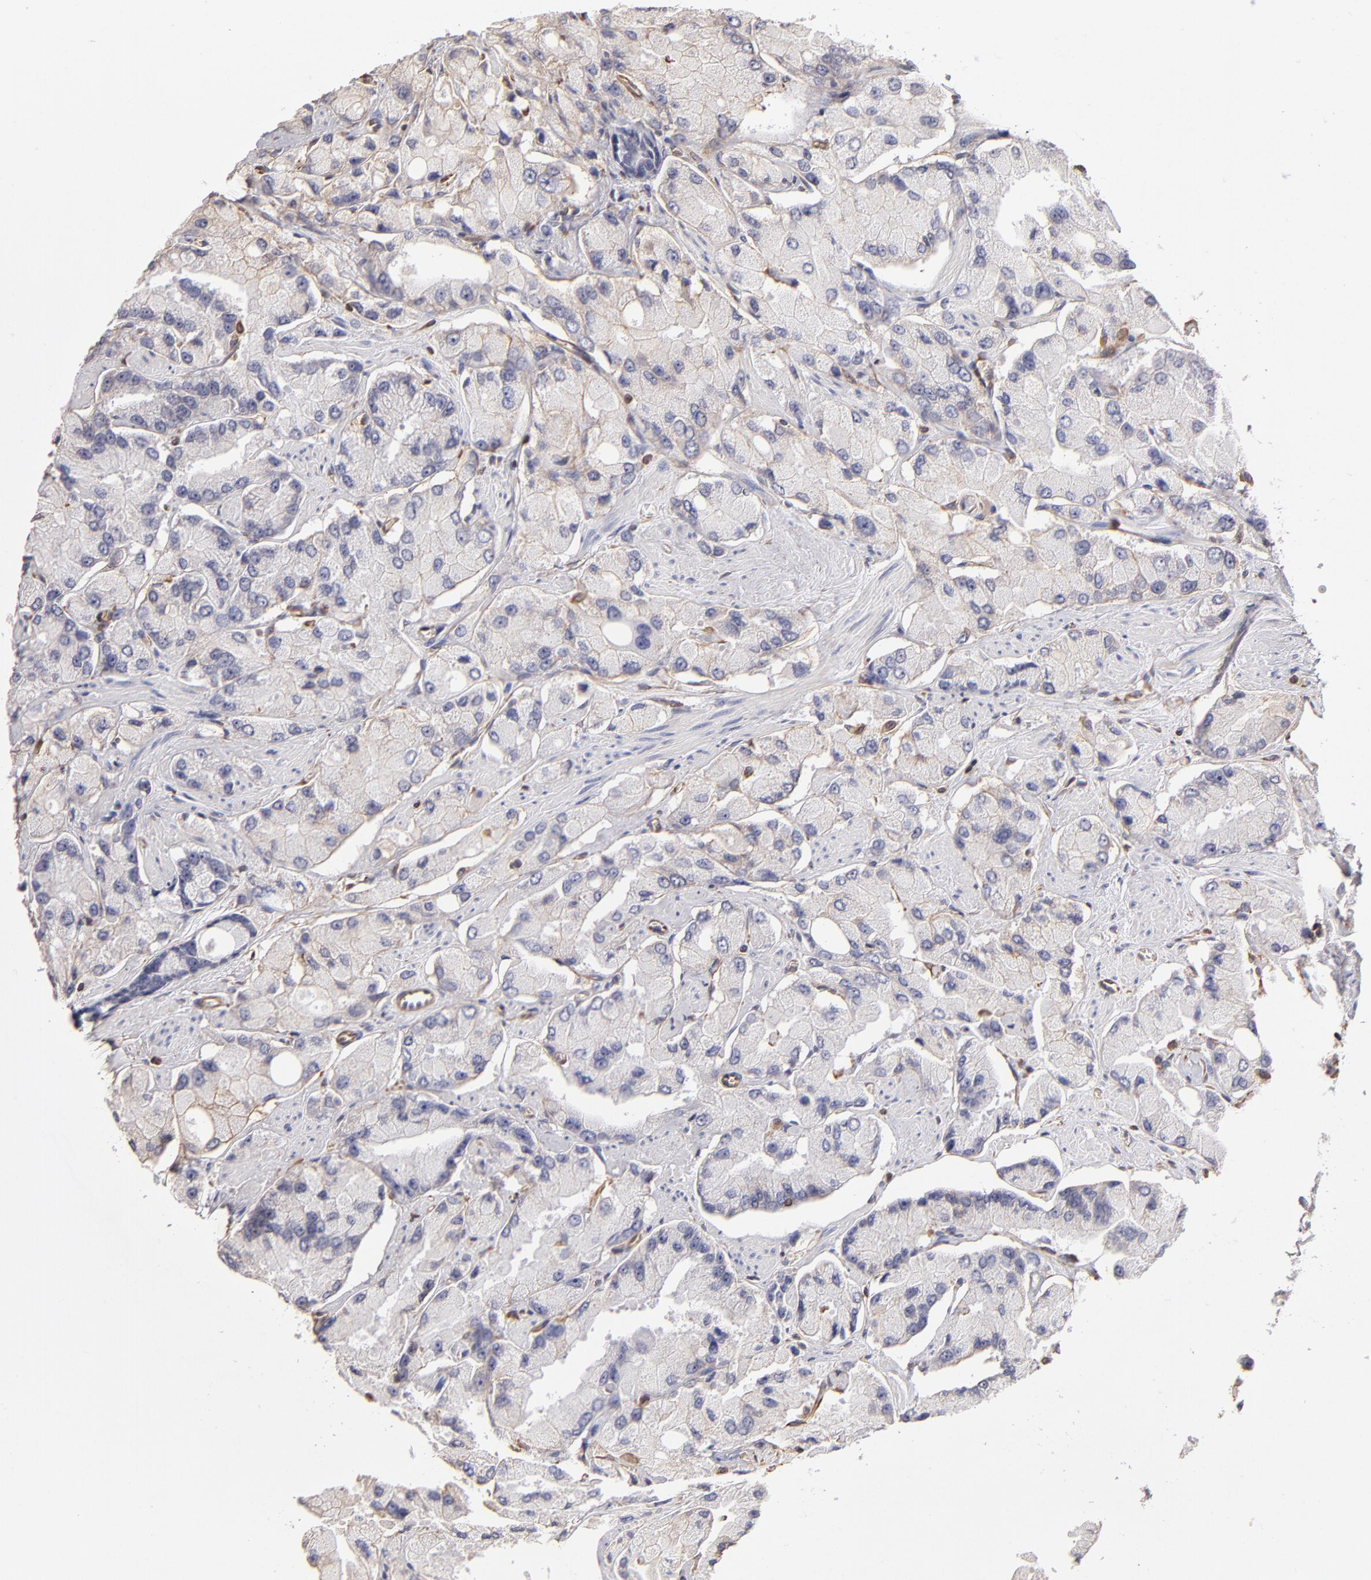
{"staining": {"intensity": "negative", "quantity": "none", "location": "none"}, "tissue": "prostate cancer", "cell_type": "Tumor cells", "image_type": "cancer", "snomed": [{"axis": "morphology", "description": "Adenocarcinoma, High grade"}, {"axis": "topography", "description": "Prostate"}], "caption": "Histopathology image shows no significant protein staining in tumor cells of prostate high-grade adenocarcinoma. Brightfield microscopy of immunohistochemistry stained with DAB (3,3'-diaminobenzidine) (brown) and hematoxylin (blue), captured at high magnification.", "gene": "ABCC1", "patient": {"sex": "male", "age": 58}}